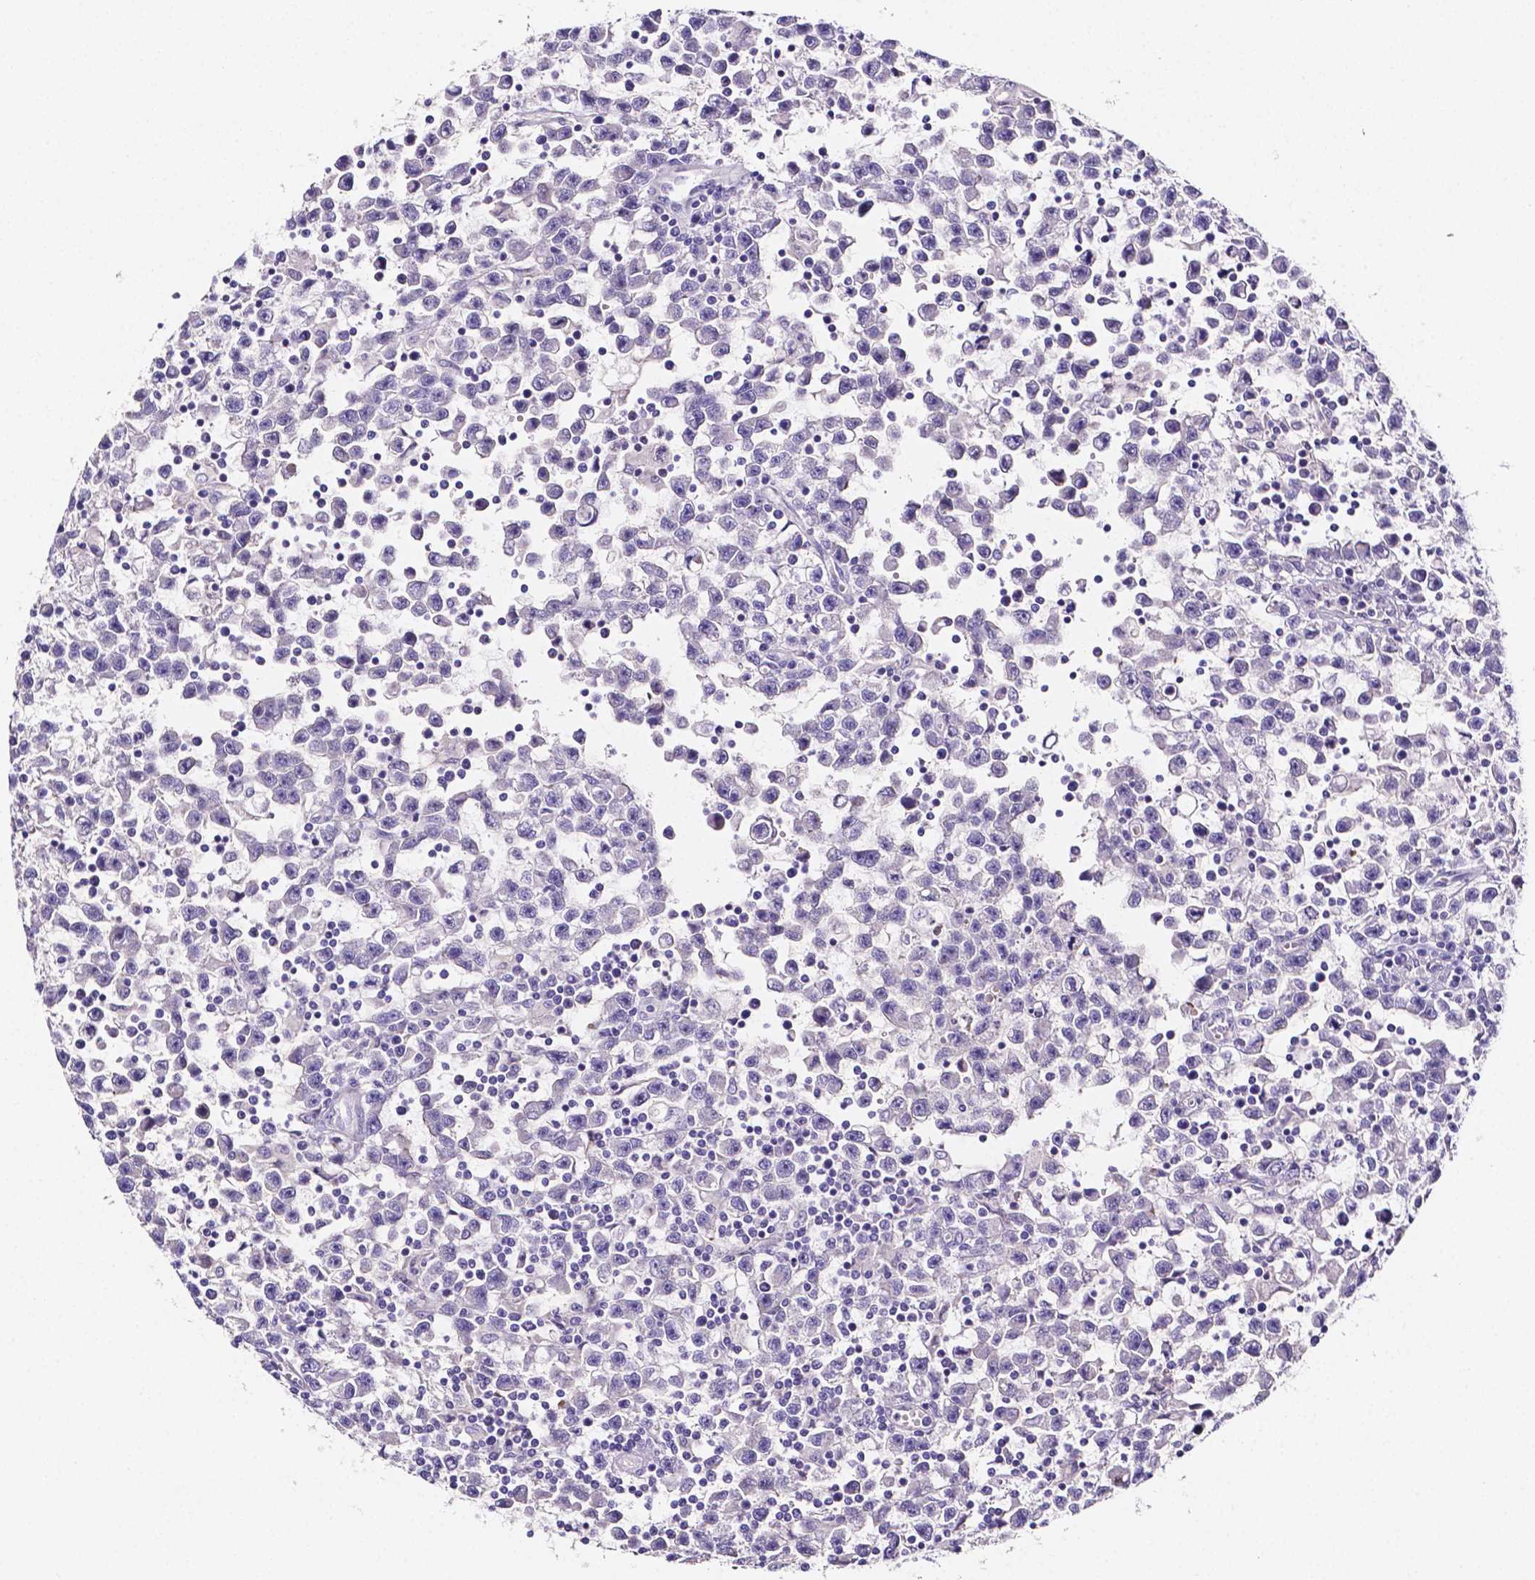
{"staining": {"intensity": "negative", "quantity": "none", "location": "none"}, "tissue": "testis cancer", "cell_type": "Tumor cells", "image_type": "cancer", "snomed": [{"axis": "morphology", "description": "Seminoma, NOS"}, {"axis": "topography", "description": "Testis"}], "caption": "Immunohistochemistry of human testis seminoma exhibits no expression in tumor cells.", "gene": "NRGN", "patient": {"sex": "male", "age": 31}}